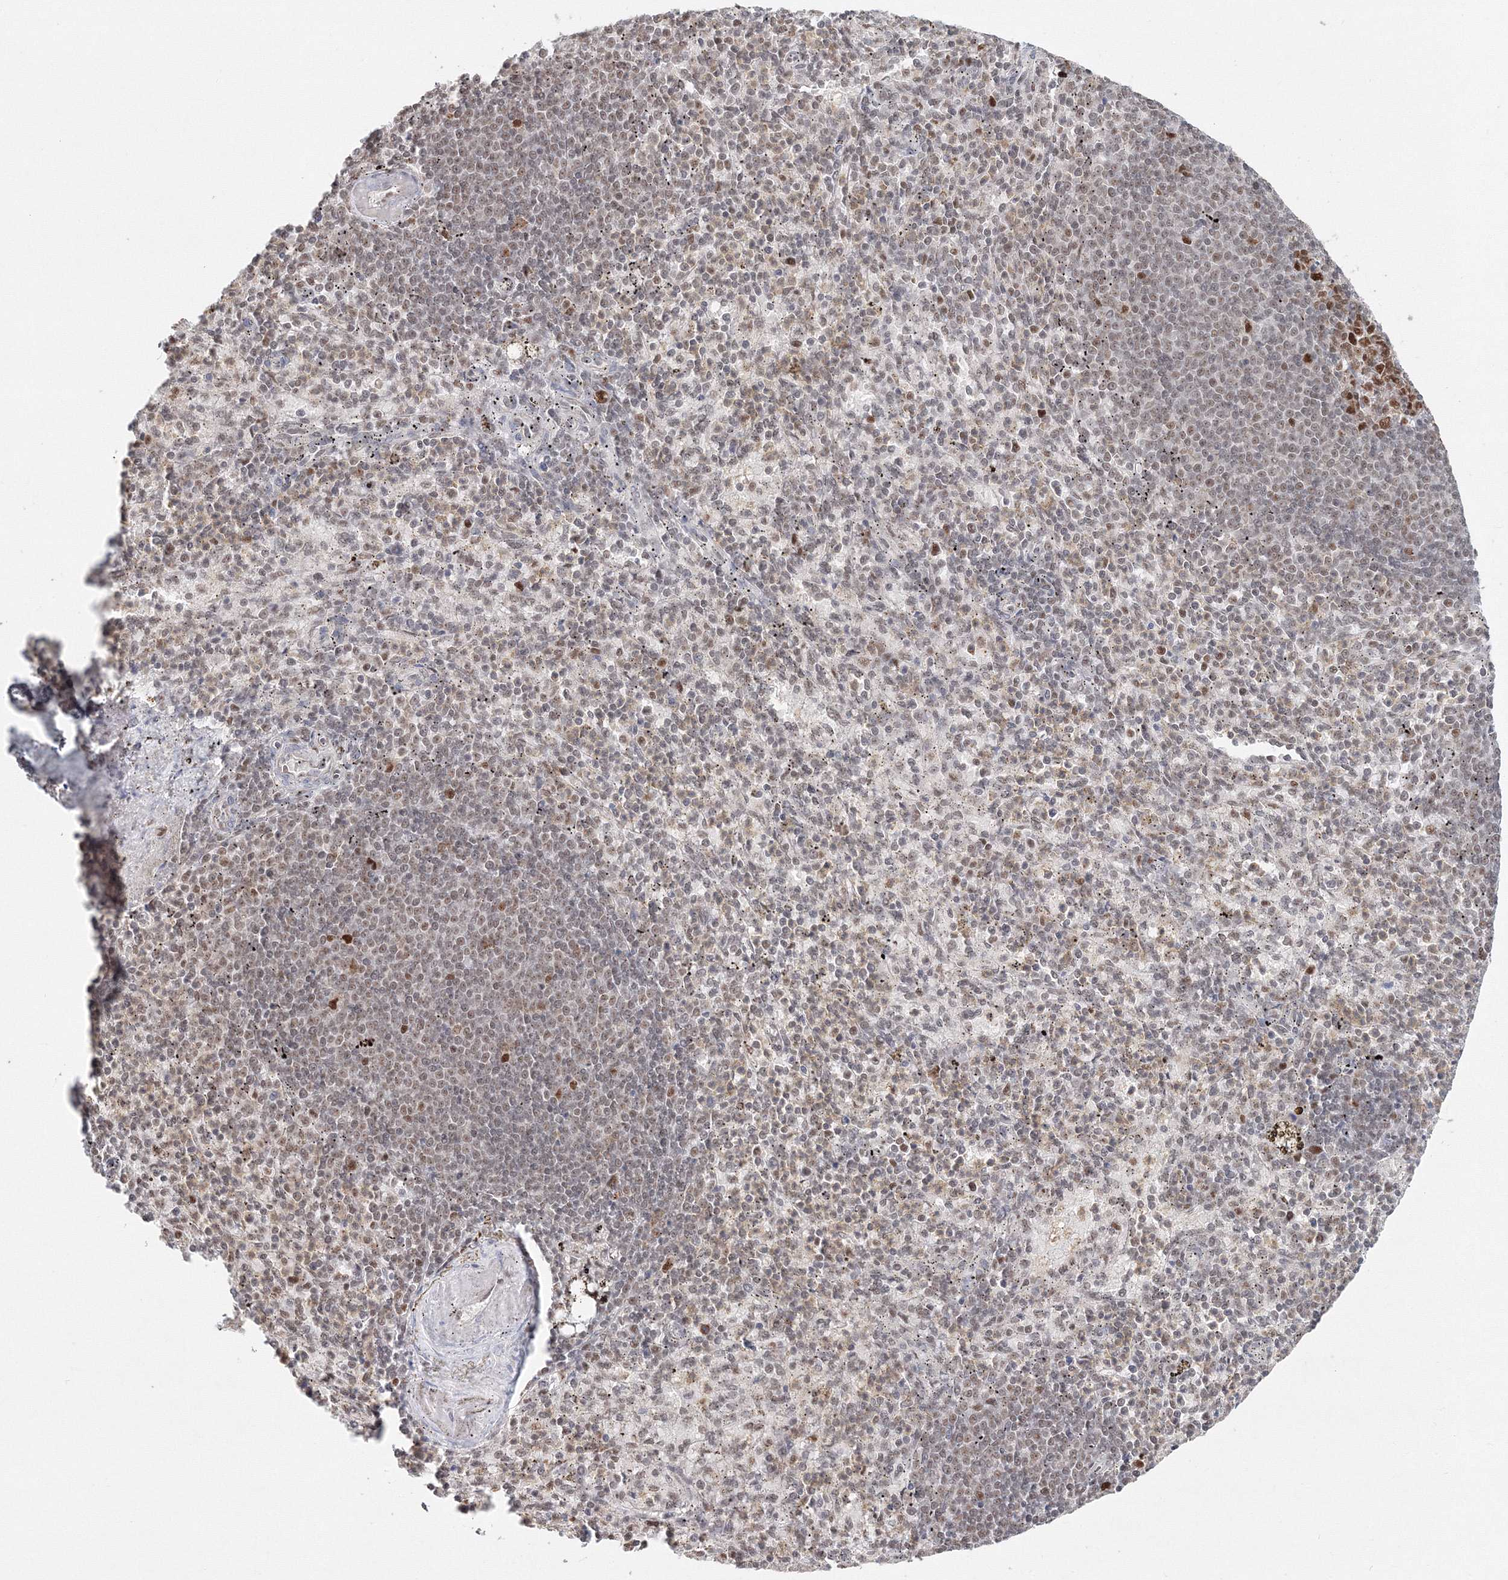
{"staining": {"intensity": "weak", "quantity": "25%-75%", "location": "nuclear"}, "tissue": "spleen", "cell_type": "Cells in red pulp", "image_type": "normal", "snomed": [{"axis": "morphology", "description": "Normal tissue, NOS"}, {"axis": "topography", "description": "Spleen"}], "caption": "This image demonstrates immunohistochemistry (IHC) staining of normal spleen, with low weak nuclear staining in approximately 25%-75% of cells in red pulp.", "gene": "IWS1", "patient": {"sex": "female", "age": 74}}